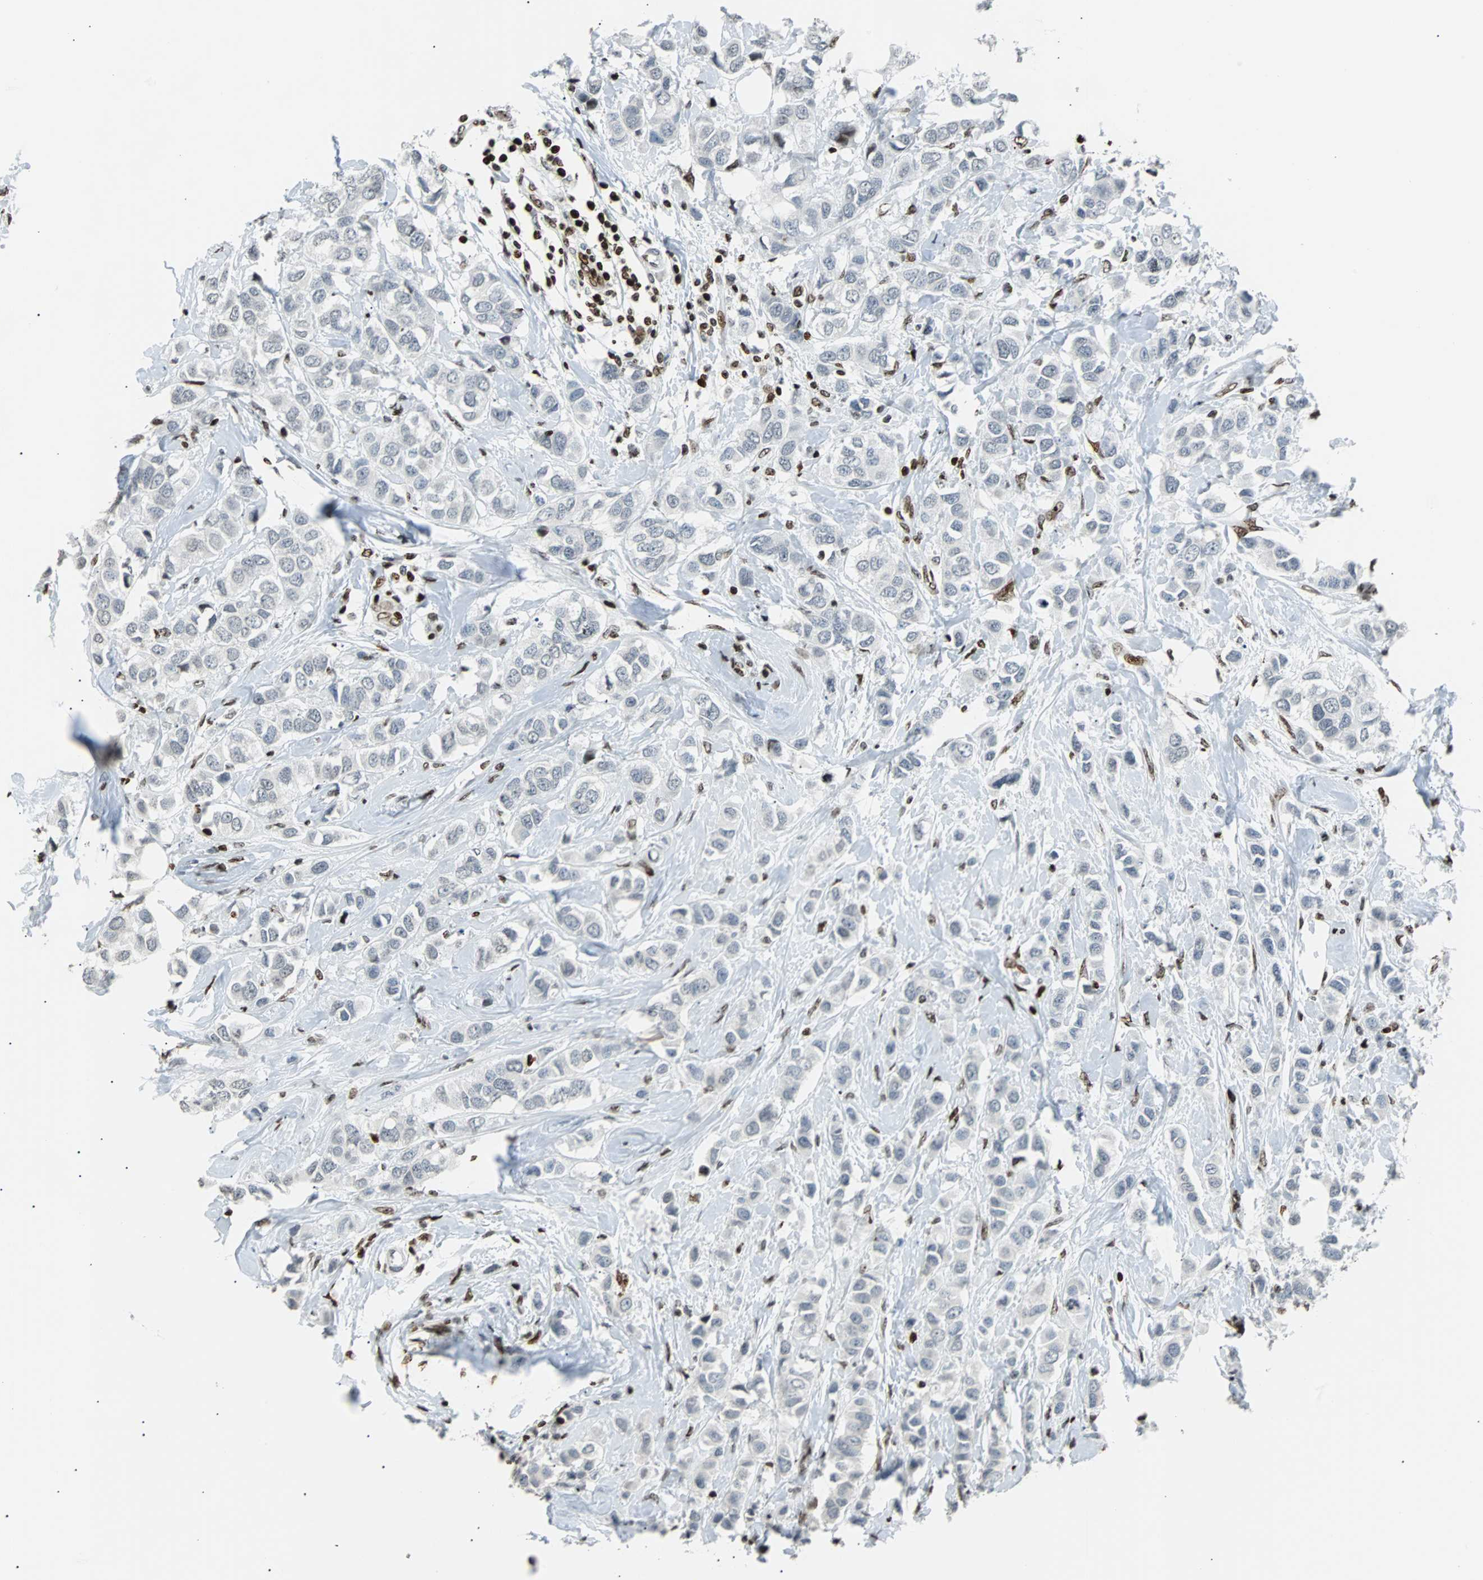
{"staining": {"intensity": "negative", "quantity": "none", "location": "none"}, "tissue": "breast cancer", "cell_type": "Tumor cells", "image_type": "cancer", "snomed": [{"axis": "morphology", "description": "Duct carcinoma"}, {"axis": "topography", "description": "Breast"}], "caption": "A micrograph of human breast invasive ductal carcinoma is negative for staining in tumor cells.", "gene": "ZNF131", "patient": {"sex": "female", "age": 50}}